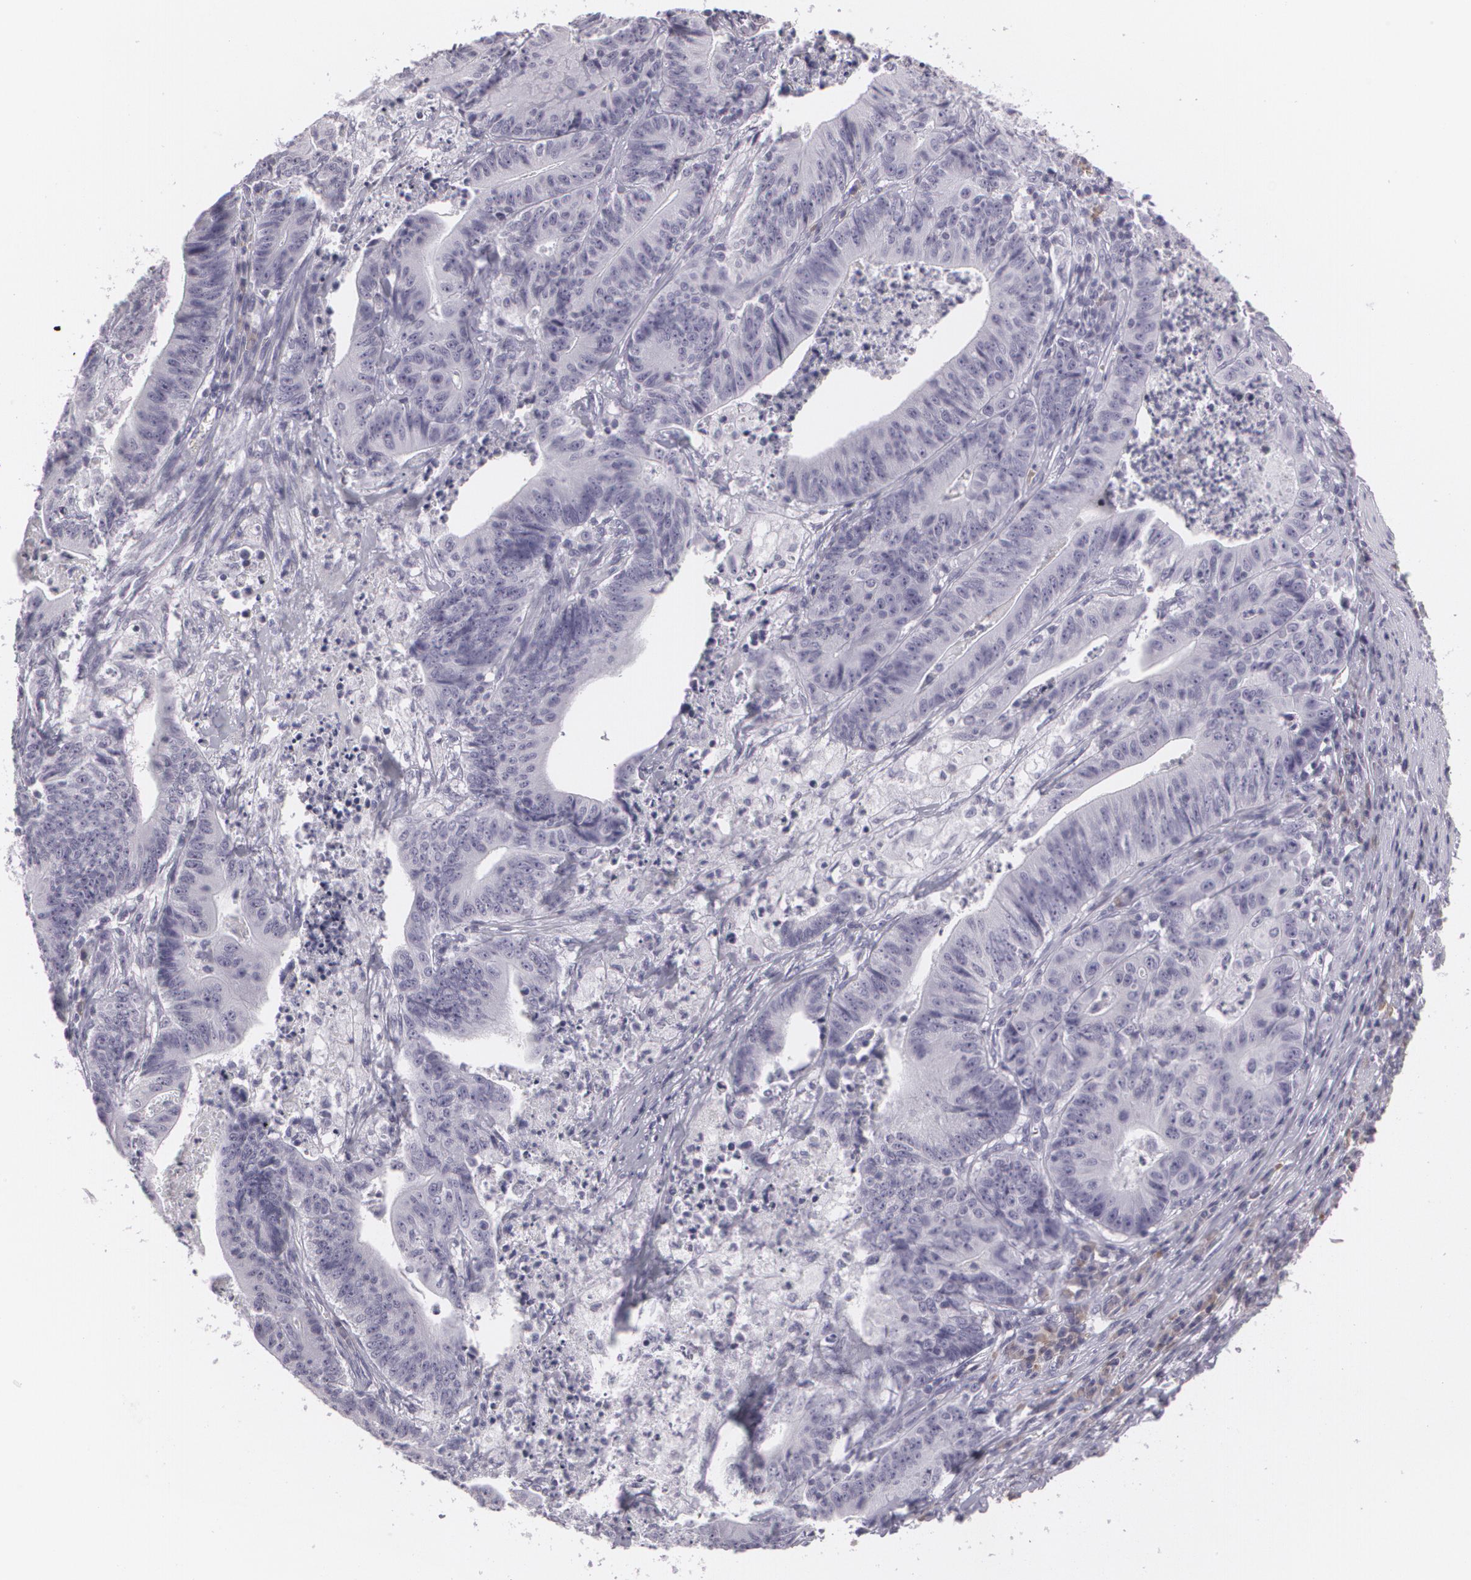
{"staining": {"intensity": "negative", "quantity": "none", "location": "none"}, "tissue": "stomach cancer", "cell_type": "Tumor cells", "image_type": "cancer", "snomed": [{"axis": "morphology", "description": "Adenocarcinoma, NOS"}, {"axis": "topography", "description": "Stomach, lower"}], "caption": "IHC micrograph of human stomach cancer (adenocarcinoma) stained for a protein (brown), which demonstrates no positivity in tumor cells.", "gene": "MAP2", "patient": {"sex": "female", "age": 86}}